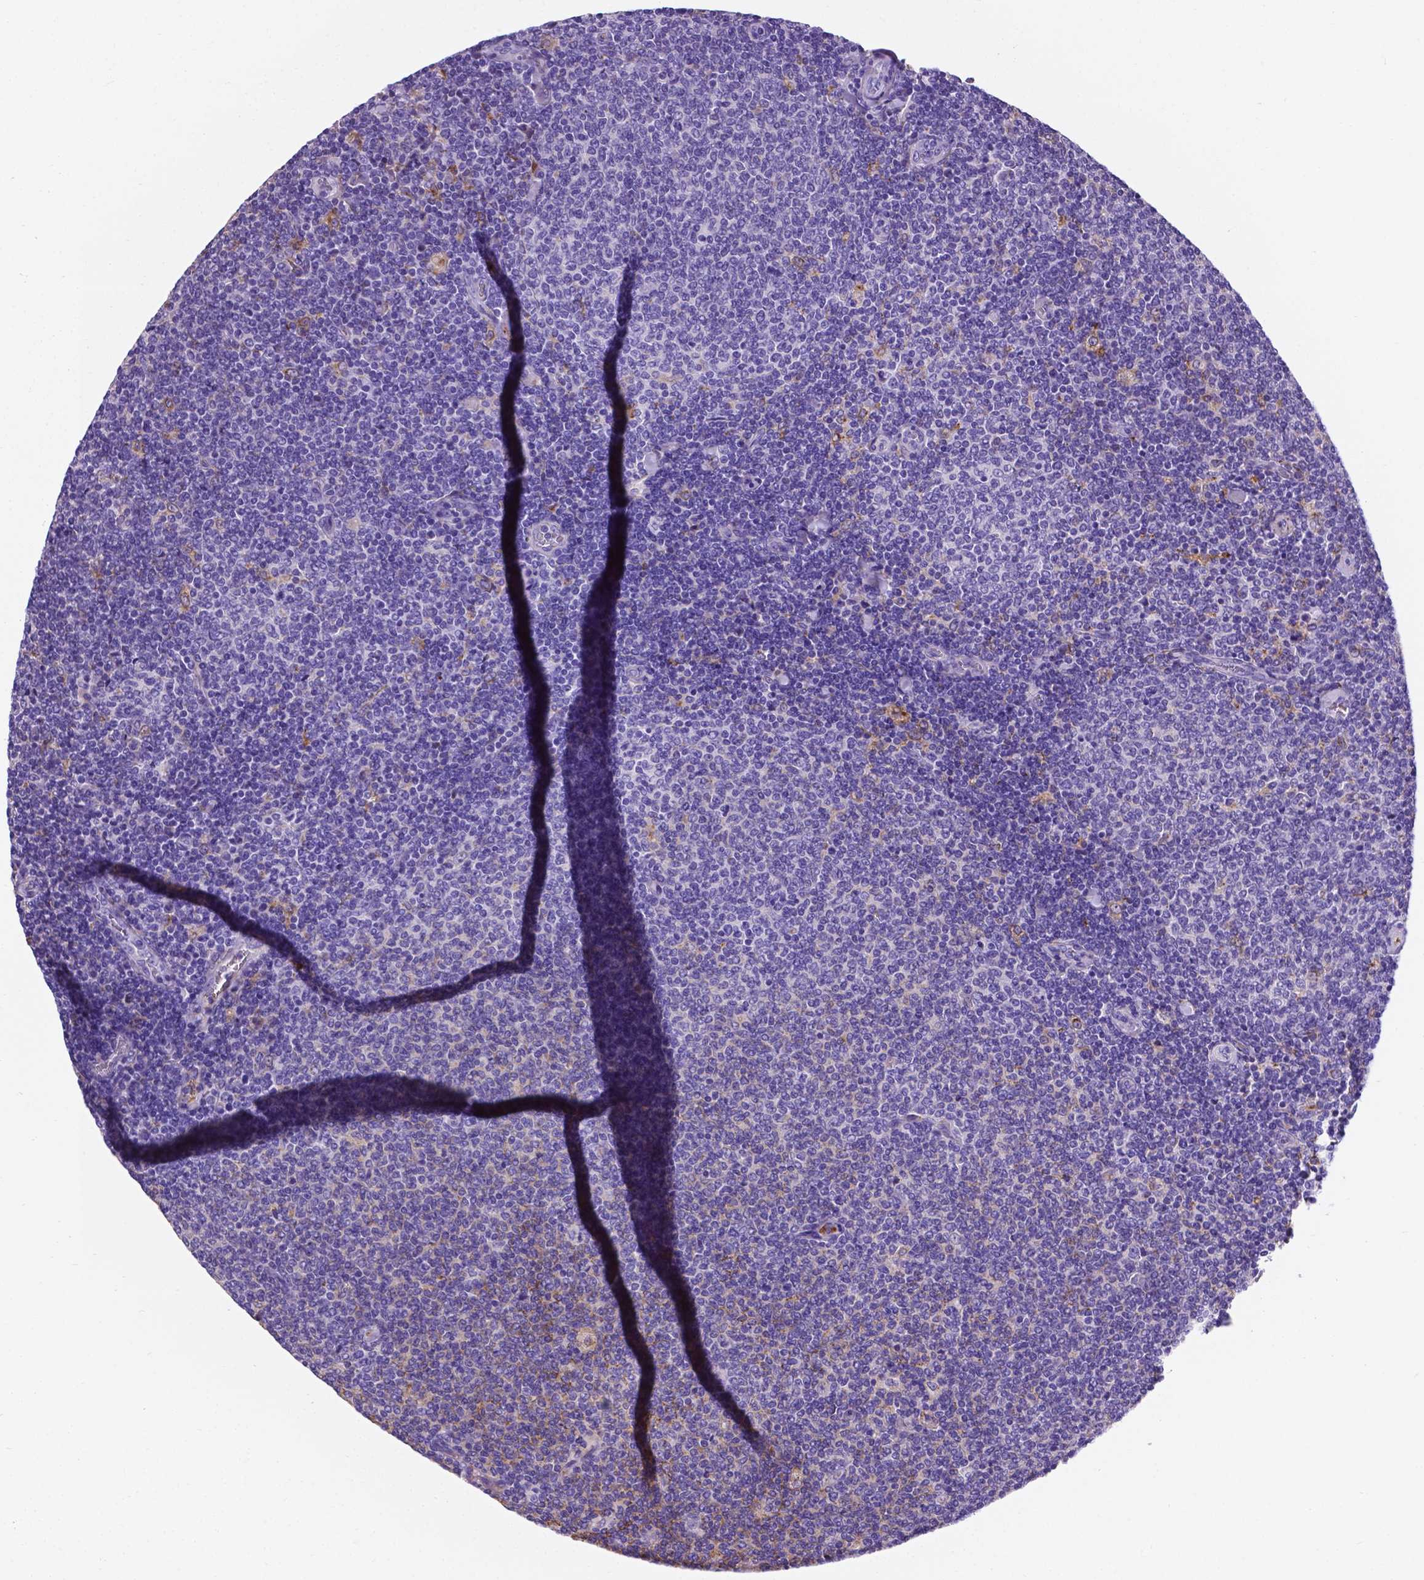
{"staining": {"intensity": "negative", "quantity": "none", "location": "none"}, "tissue": "lymphoma", "cell_type": "Tumor cells", "image_type": "cancer", "snomed": [{"axis": "morphology", "description": "Malignant lymphoma, non-Hodgkin's type, Low grade"}, {"axis": "topography", "description": "Lymph node"}], "caption": "Photomicrograph shows no protein positivity in tumor cells of malignant lymphoma, non-Hodgkin's type (low-grade) tissue.", "gene": "APOE", "patient": {"sex": "male", "age": 52}}